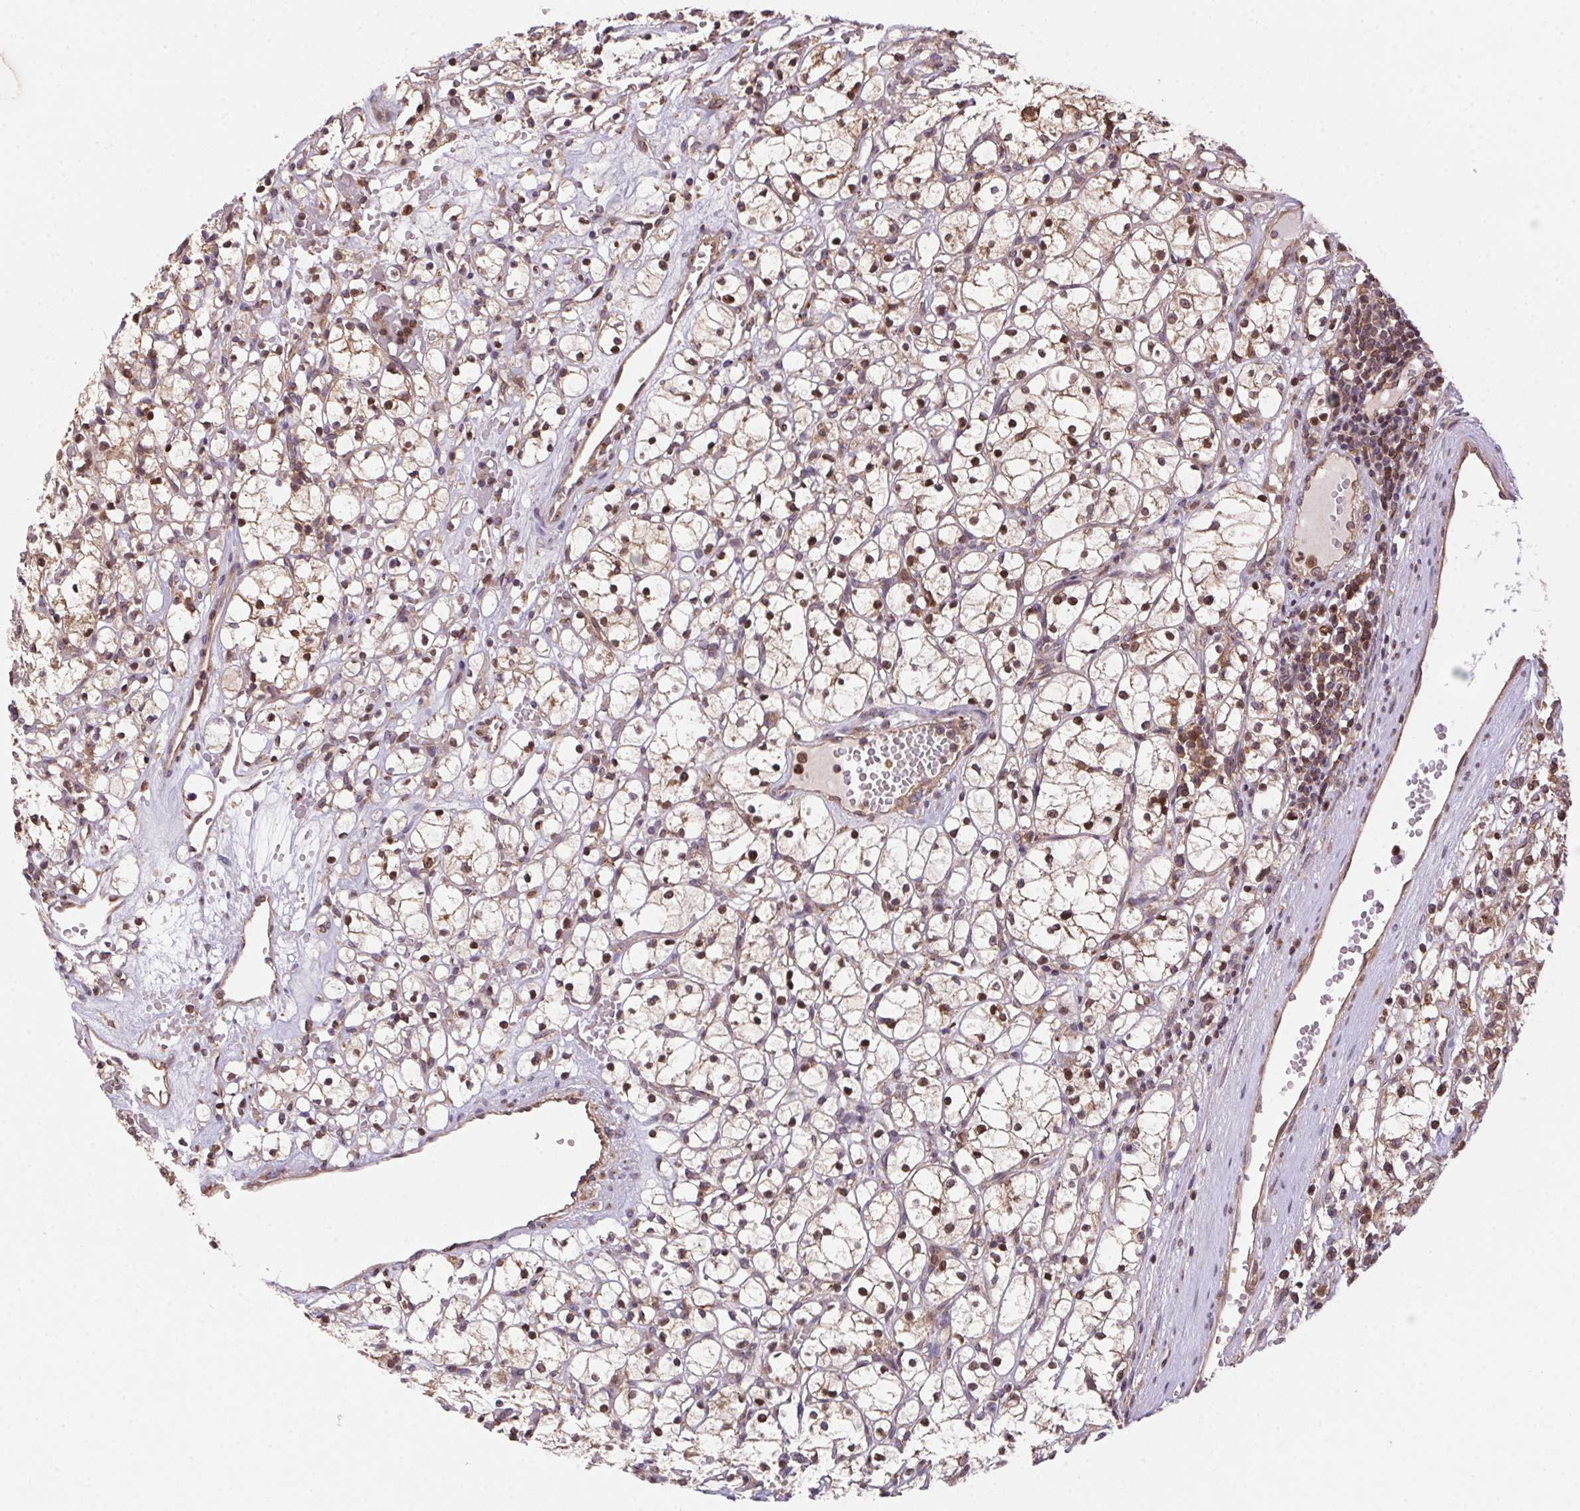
{"staining": {"intensity": "weak", "quantity": "25%-75%", "location": "cytoplasmic/membranous,nuclear"}, "tissue": "renal cancer", "cell_type": "Tumor cells", "image_type": "cancer", "snomed": [{"axis": "morphology", "description": "Adenocarcinoma, NOS"}, {"axis": "topography", "description": "Kidney"}], "caption": "Protein staining of renal adenocarcinoma tissue displays weak cytoplasmic/membranous and nuclear expression in about 25%-75% of tumor cells. The protein of interest is stained brown, and the nuclei are stained in blue (DAB IHC with brightfield microscopy, high magnification).", "gene": "MEX3D", "patient": {"sex": "female", "age": 59}}